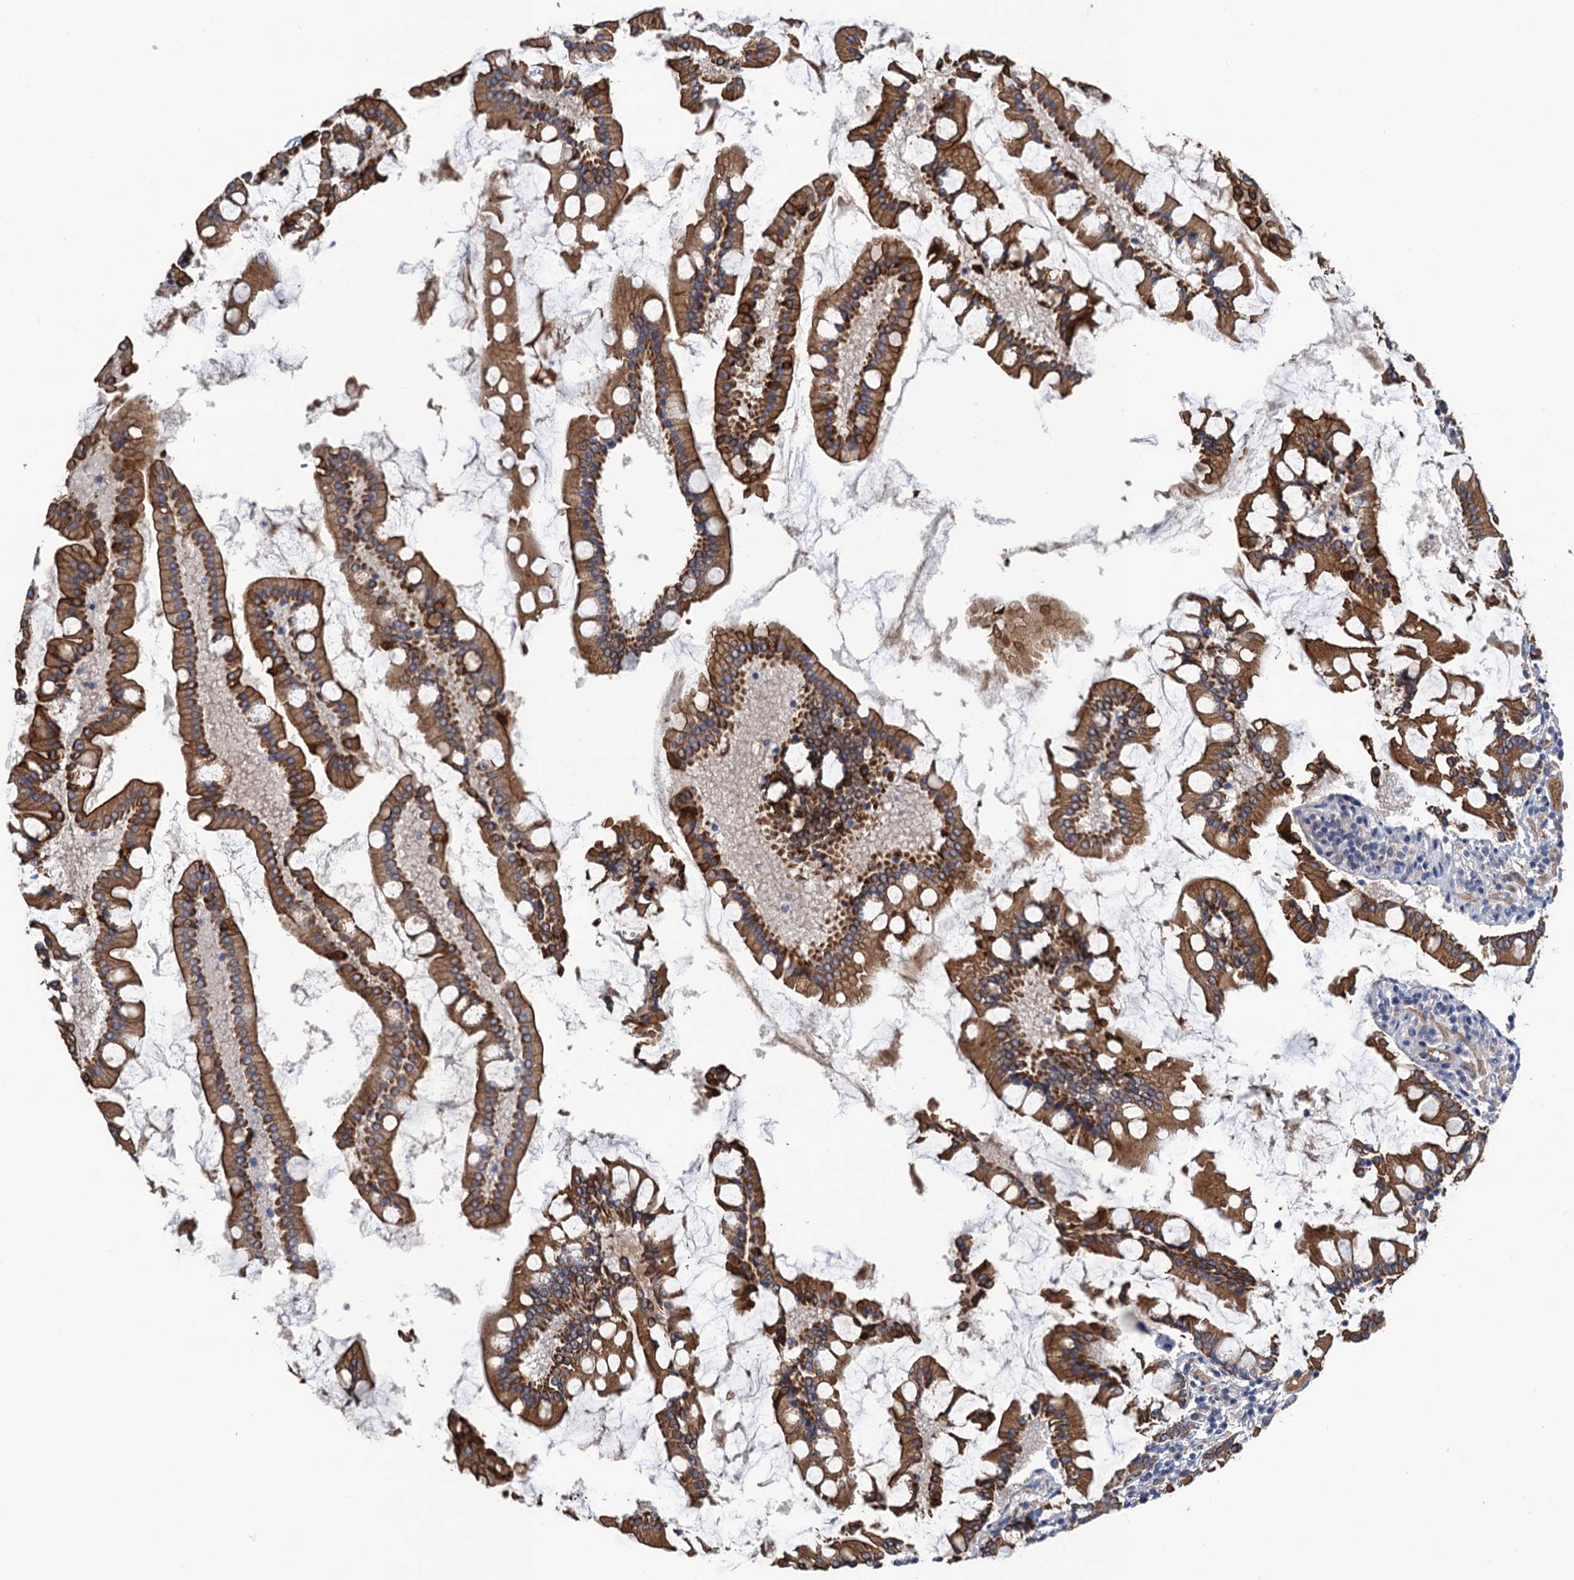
{"staining": {"intensity": "strong", "quantity": ">75%", "location": "cytoplasmic/membranous"}, "tissue": "small intestine", "cell_type": "Glandular cells", "image_type": "normal", "snomed": [{"axis": "morphology", "description": "Normal tissue, NOS"}, {"axis": "topography", "description": "Small intestine"}], "caption": "Immunohistochemical staining of unremarkable small intestine displays >75% levels of strong cytoplasmic/membranous protein positivity in about >75% of glandular cells. (IHC, brightfield microscopy, high magnification).", "gene": "SMCO3", "patient": {"sex": "male", "age": 41}}